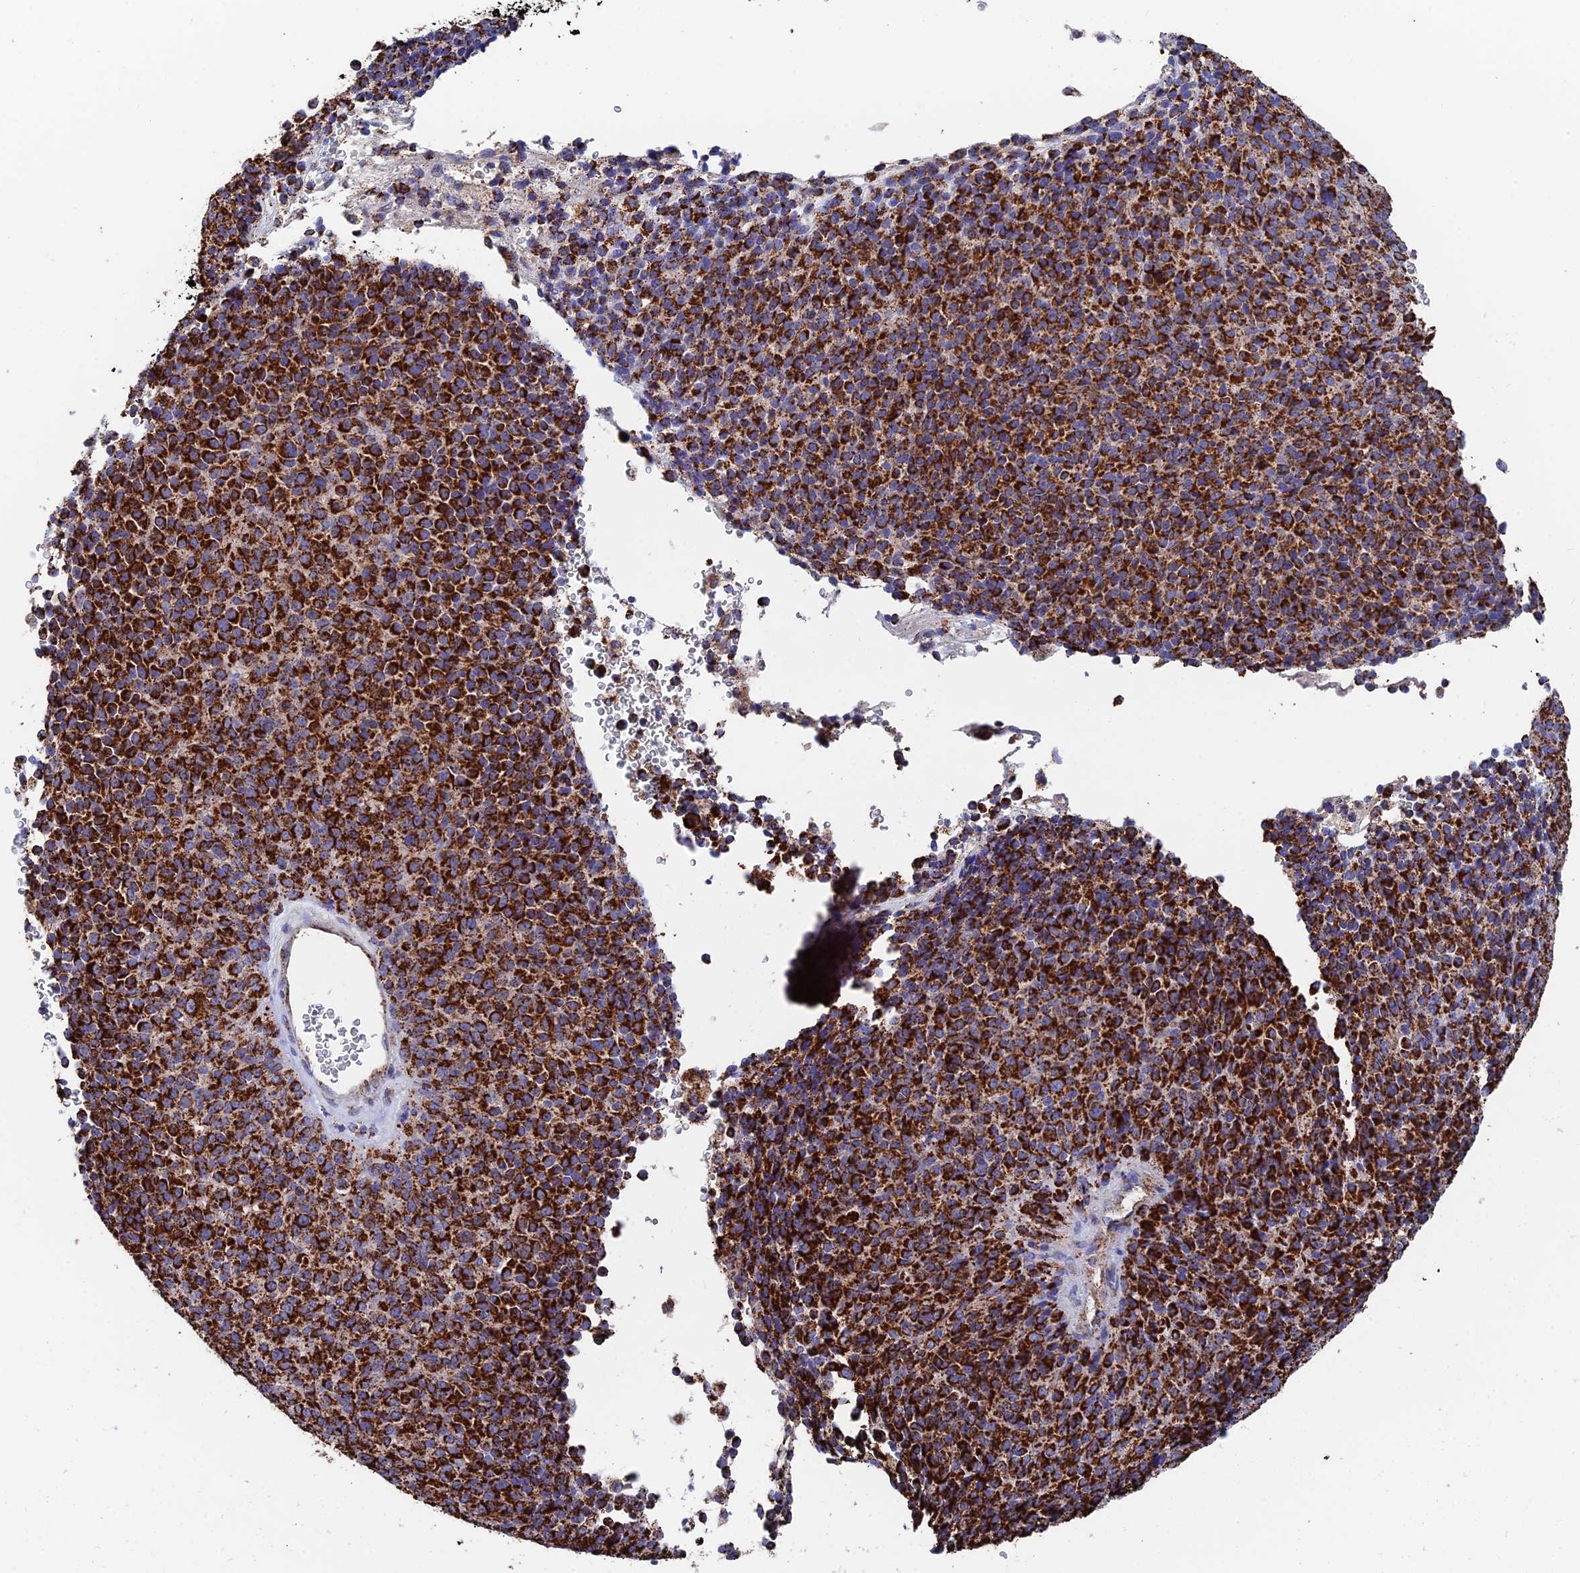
{"staining": {"intensity": "strong", "quantity": ">75%", "location": "cytoplasmic/membranous"}, "tissue": "melanoma", "cell_type": "Tumor cells", "image_type": "cancer", "snomed": [{"axis": "morphology", "description": "Malignant melanoma, Metastatic site"}, {"axis": "topography", "description": "Brain"}], "caption": "The image exhibits immunohistochemical staining of malignant melanoma (metastatic site). There is strong cytoplasmic/membranous positivity is appreciated in about >75% of tumor cells.", "gene": "HAUS8", "patient": {"sex": "female", "age": 56}}